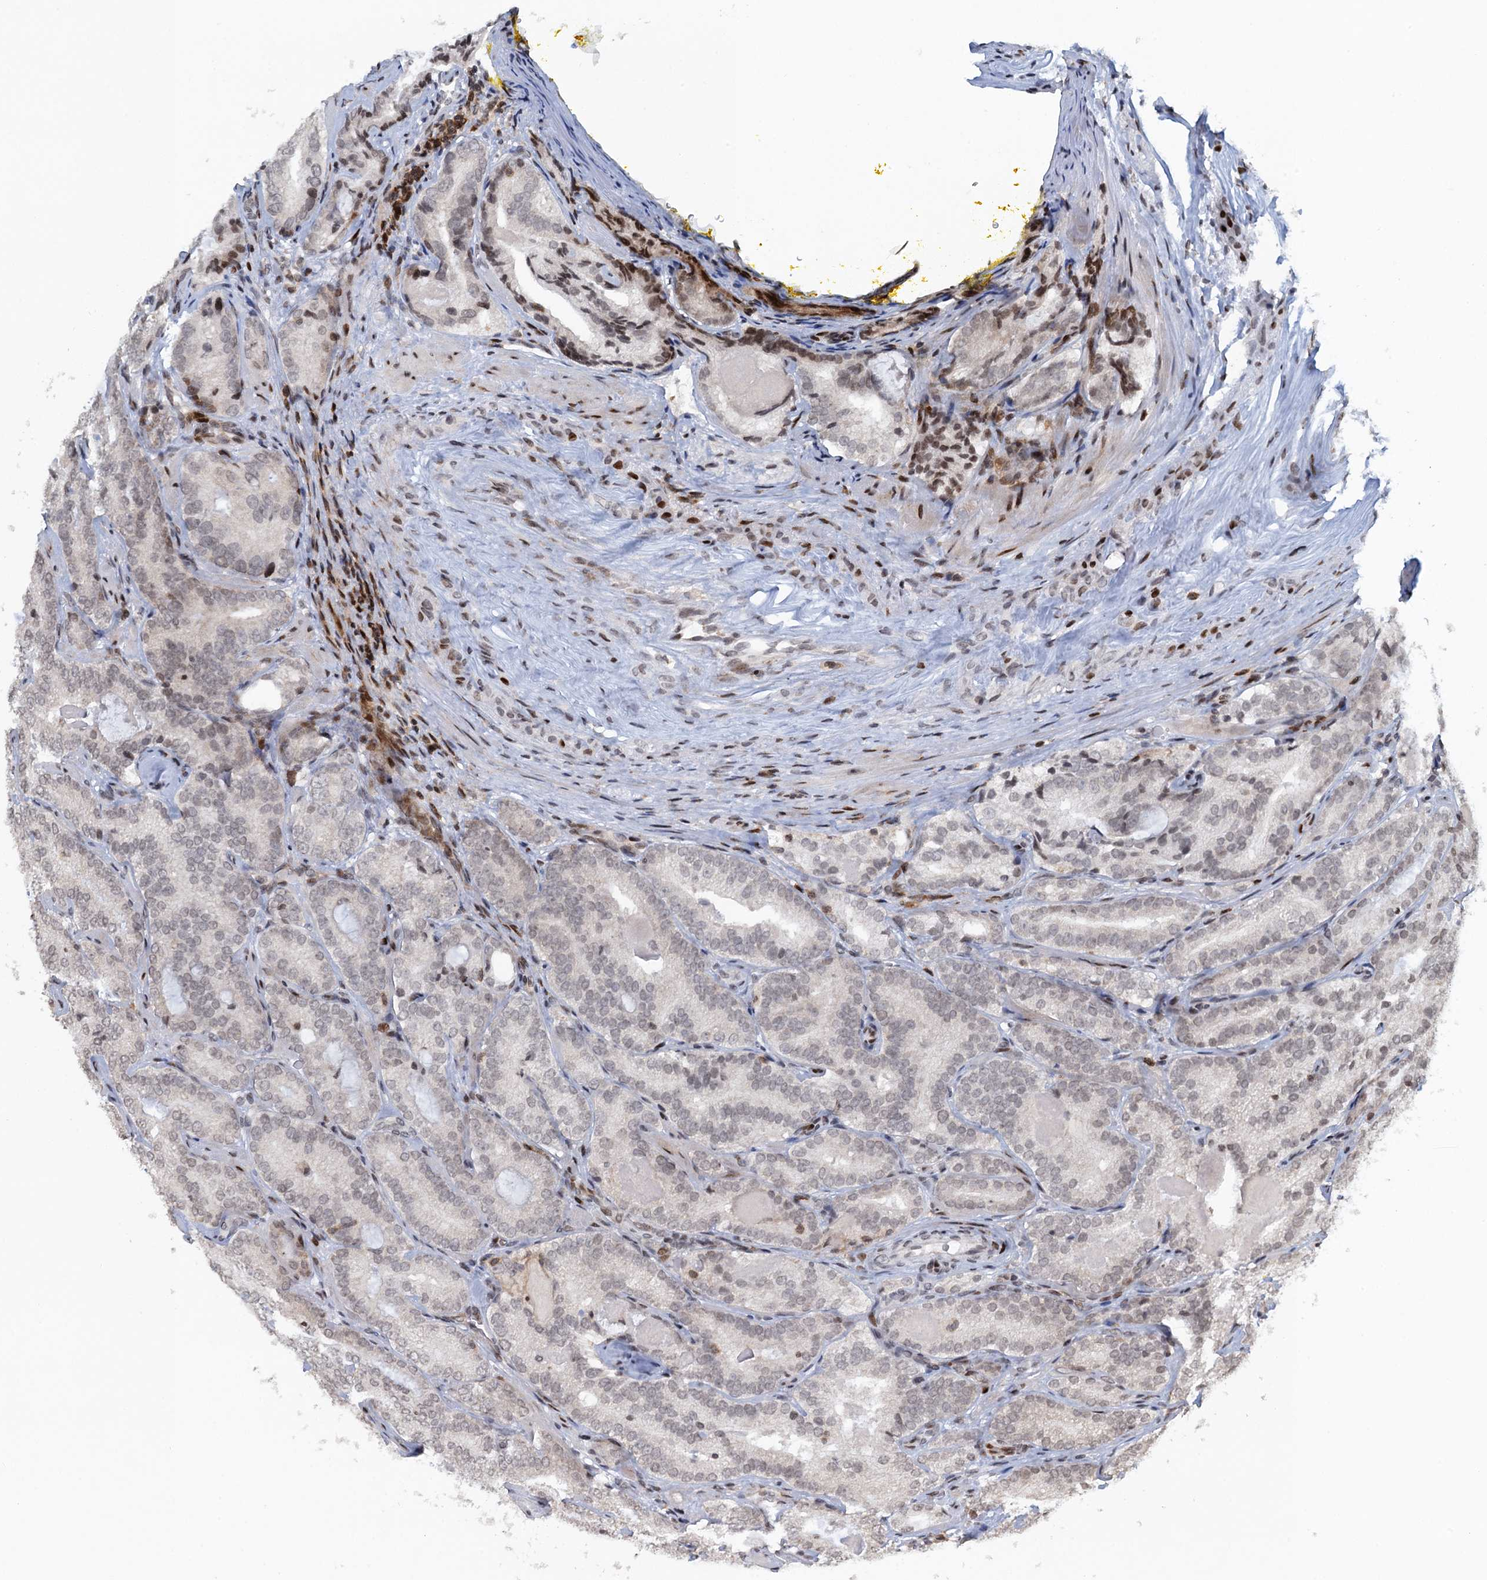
{"staining": {"intensity": "moderate", "quantity": "<25%", "location": "nuclear"}, "tissue": "prostate cancer", "cell_type": "Tumor cells", "image_type": "cancer", "snomed": [{"axis": "morphology", "description": "Adenocarcinoma, High grade"}, {"axis": "topography", "description": "Prostate"}], "caption": "Human prostate high-grade adenocarcinoma stained with a brown dye demonstrates moderate nuclear positive expression in approximately <25% of tumor cells.", "gene": "FYB1", "patient": {"sex": "male", "age": 57}}